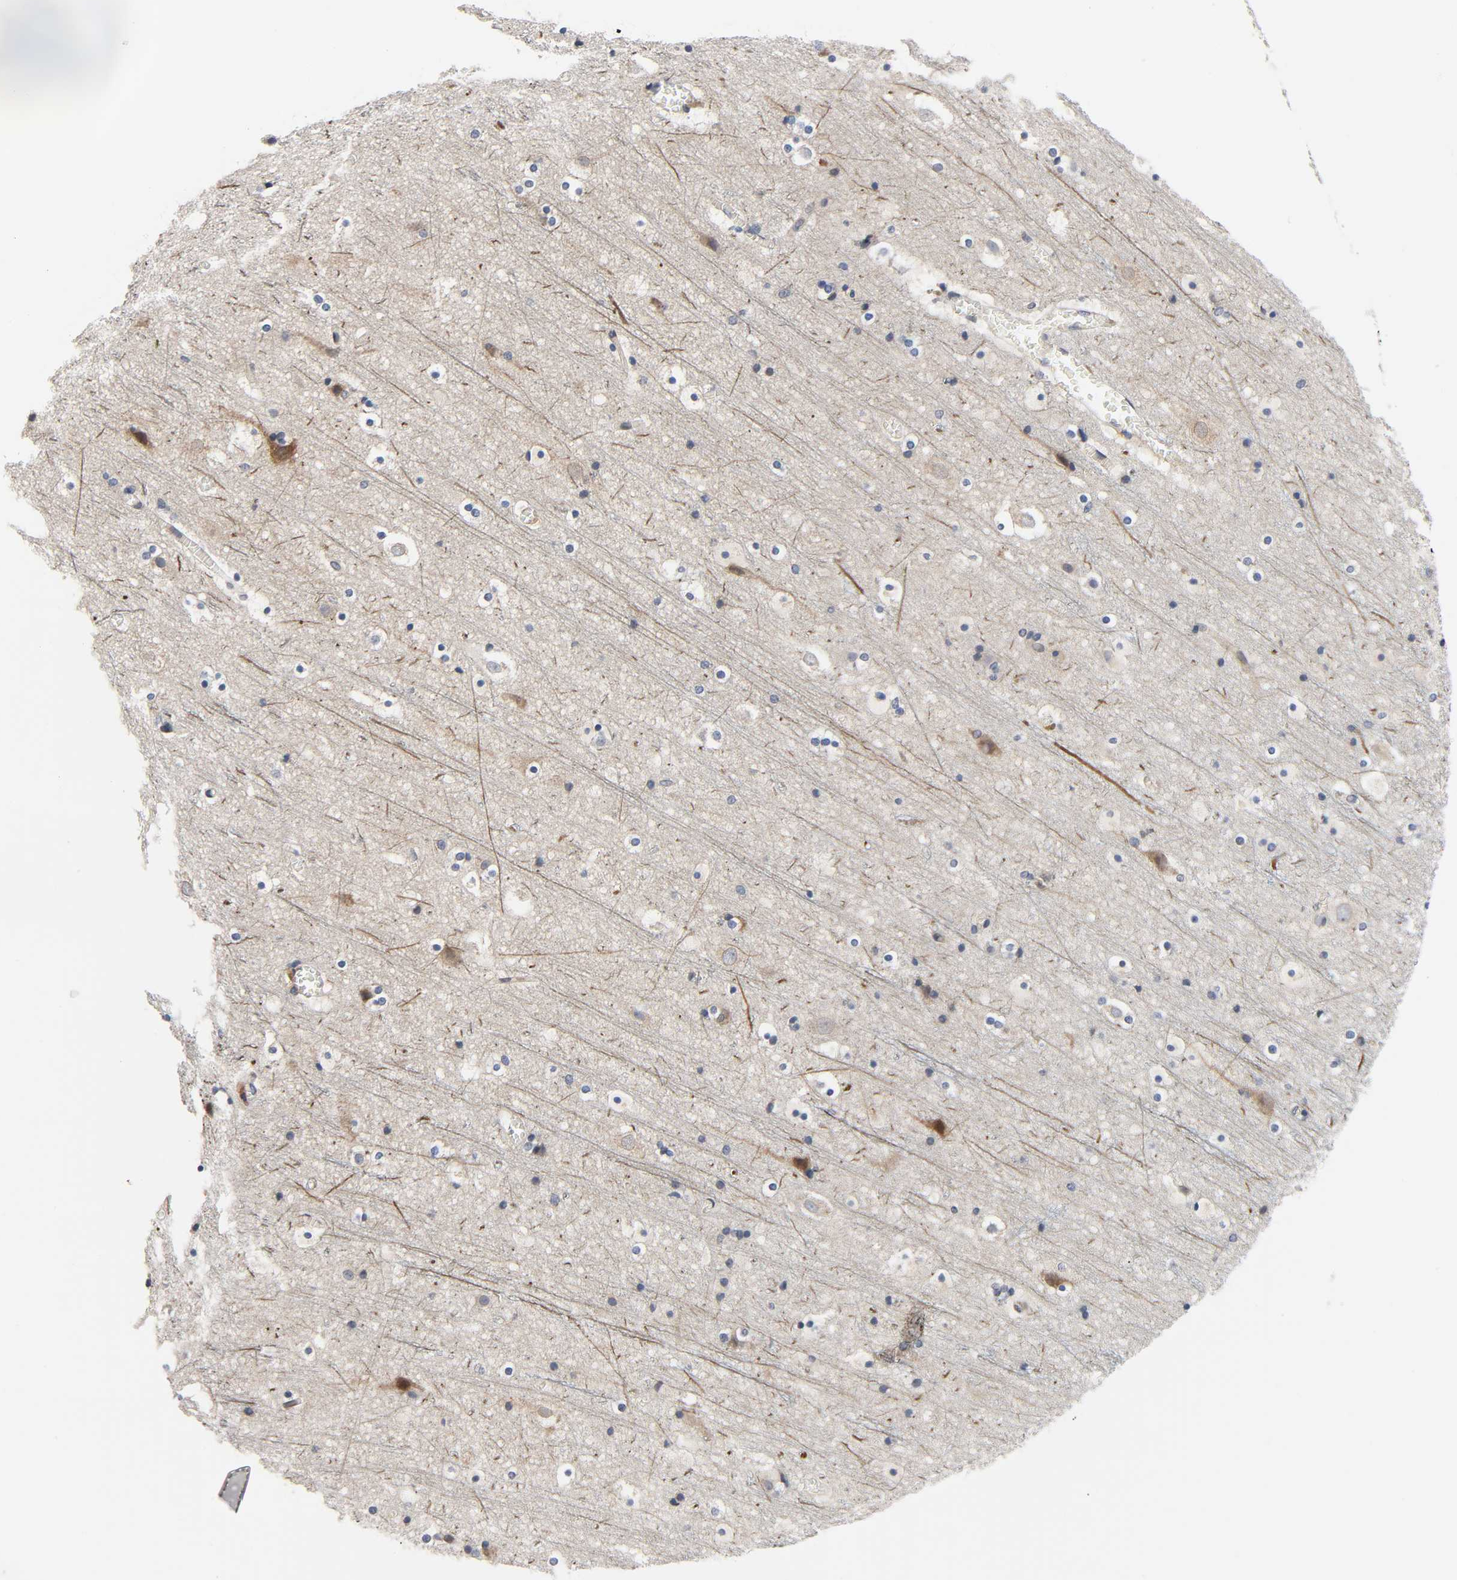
{"staining": {"intensity": "weak", "quantity": "25%-75%", "location": "cytoplasmic/membranous"}, "tissue": "cerebral cortex", "cell_type": "Endothelial cells", "image_type": "normal", "snomed": [{"axis": "morphology", "description": "Normal tissue, NOS"}, {"axis": "topography", "description": "Cerebral cortex"}], "caption": "Weak cytoplasmic/membranous protein positivity is identified in about 25%-75% of endothelial cells in cerebral cortex. (brown staining indicates protein expression, while blue staining denotes nuclei).", "gene": "ASB6", "patient": {"sex": "male", "age": 45}}